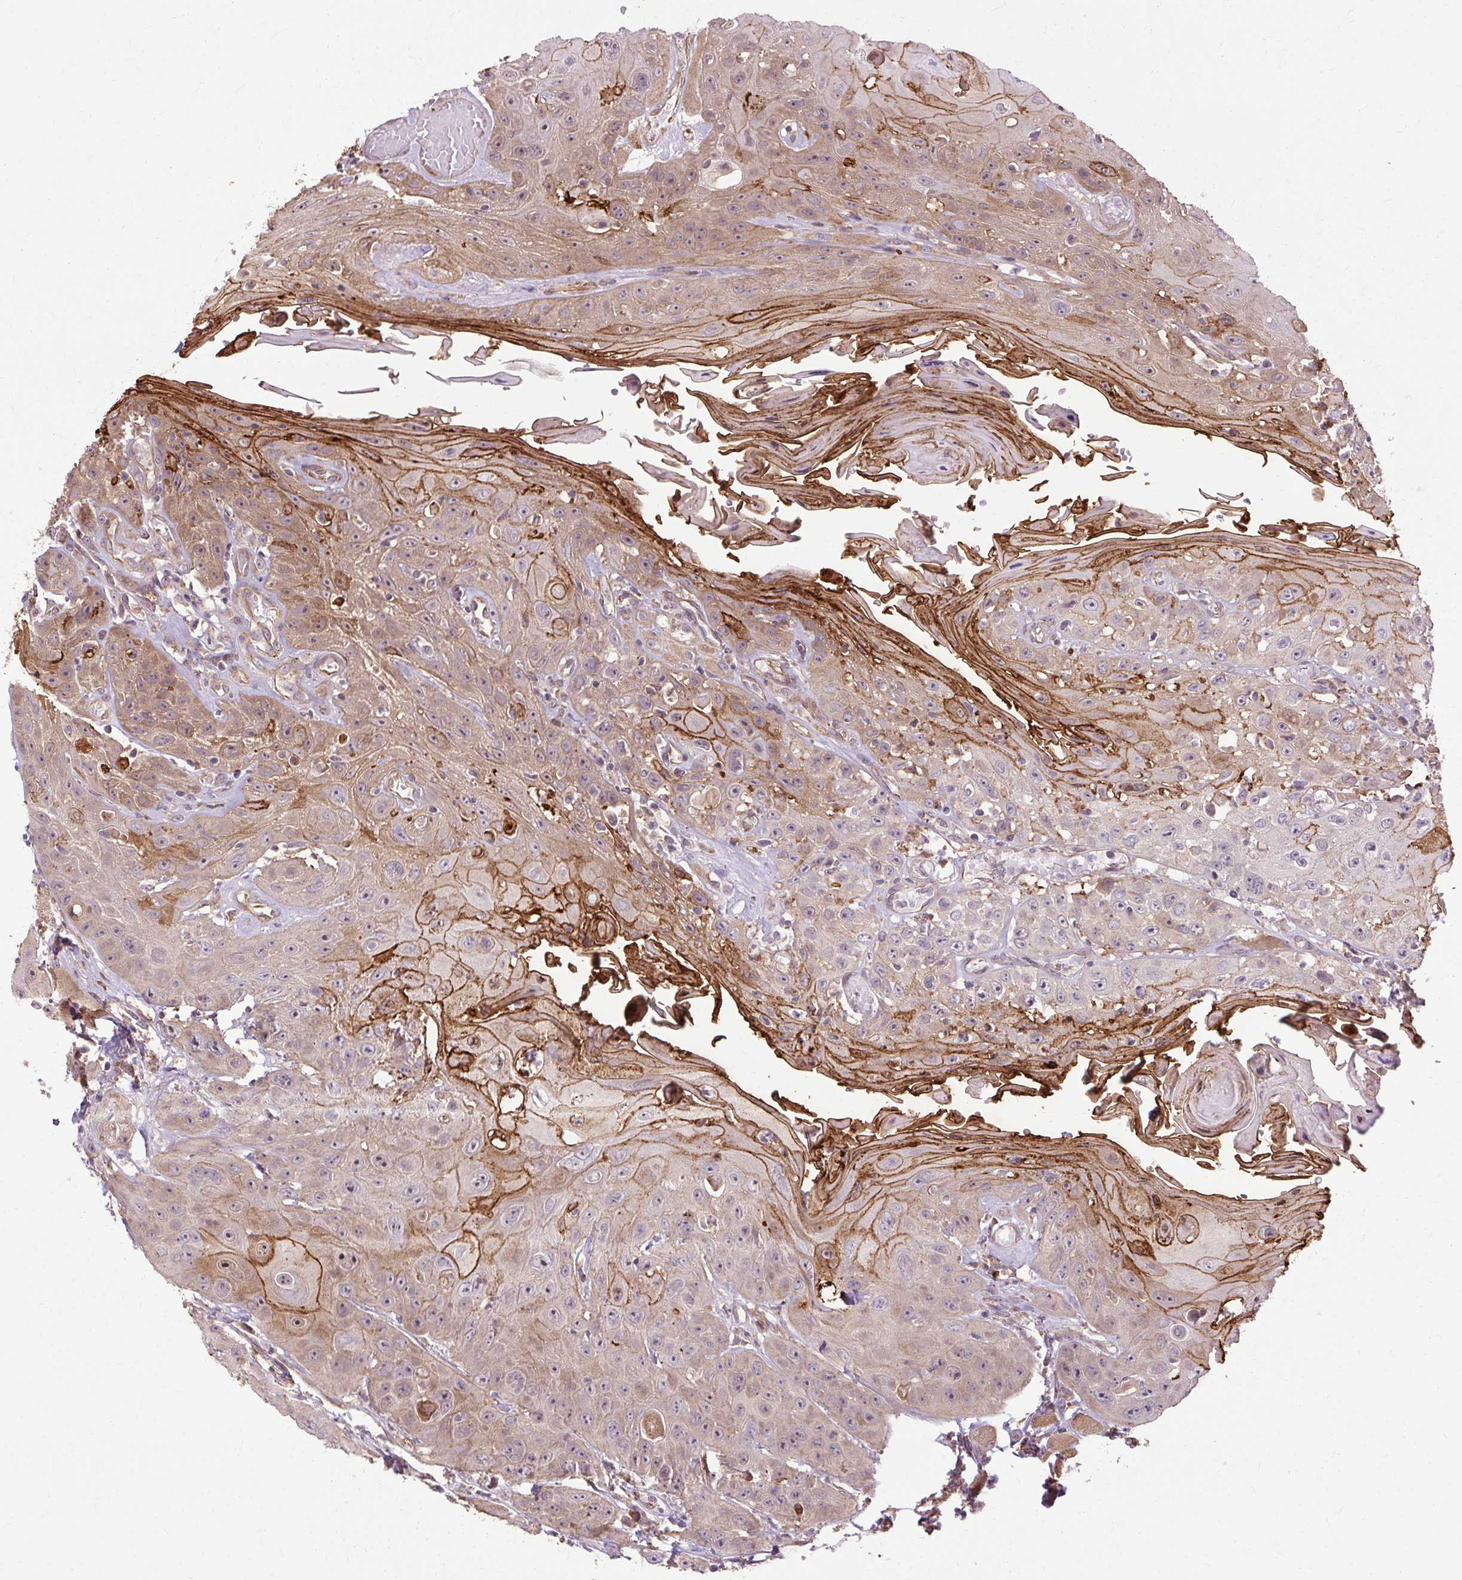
{"staining": {"intensity": "strong", "quantity": "<25%", "location": "cytoplasmic/membranous"}, "tissue": "head and neck cancer", "cell_type": "Tumor cells", "image_type": "cancer", "snomed": [{"axis": "morphology", "description": "Squamous cell carcinoma, NOS"}, {"axis": "topography", "description": "Head-Neck"}], "caption": "Brown immunohistochemical staining in head and neck cancer (squamous cell carcinoma) reveals strong cytoplasmic/membranous positivity in approximately <25% of tumor cells.", "gene": "FLRT1", "patient": {"sex": "female", "age": 59}}